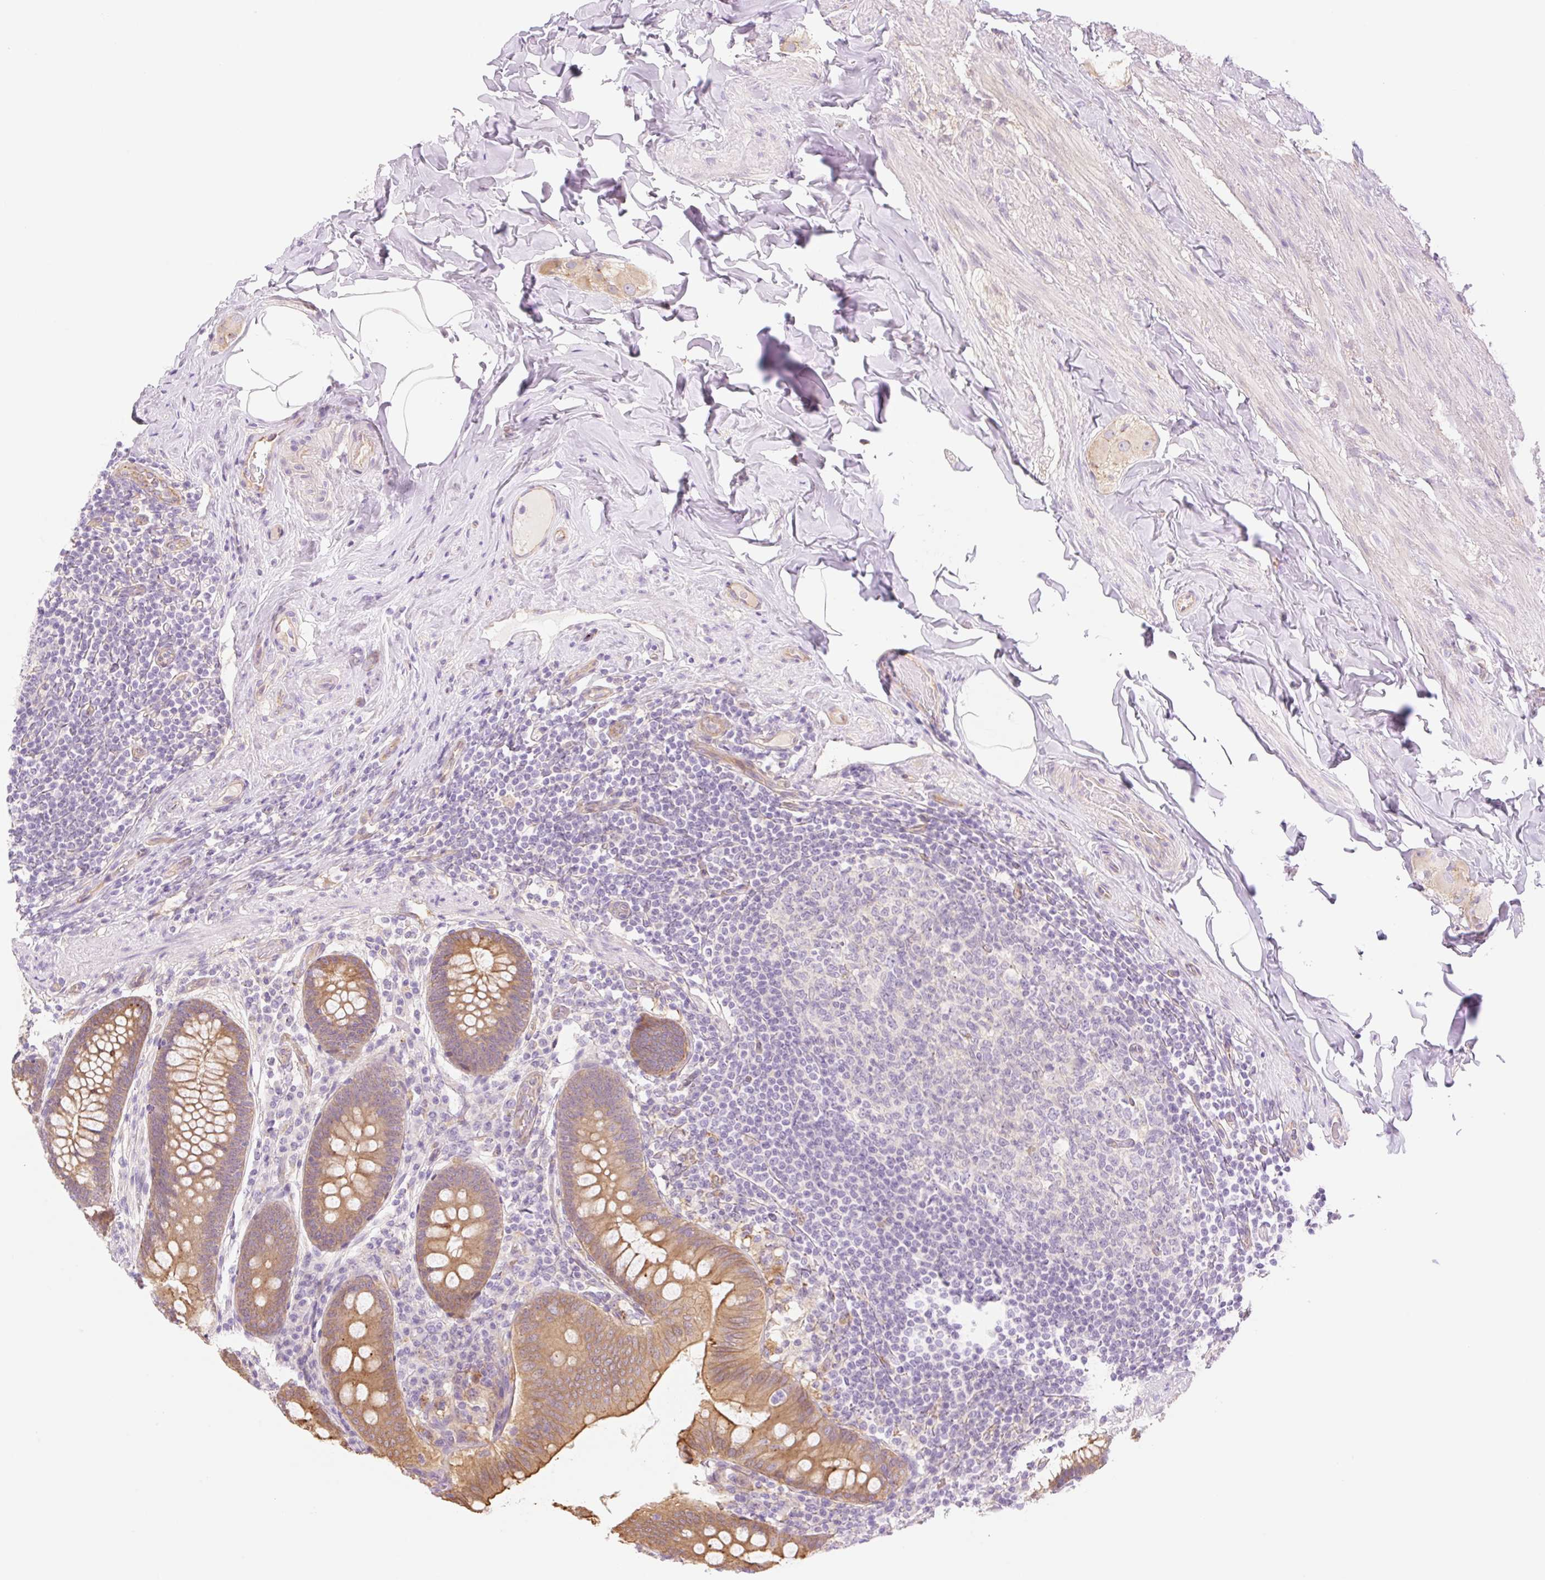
{"staining": {"intensity": "moderate", "quantity": ">75%", "location": "cytoplasmic/membranous"}, "tissue": "appendix", "cell_type": "Glandular cells", "image_type": "normal", "snomed": [{"axis": "morphology", "description": "Normal tissue, NOS"}, {"axis": "topography", "description": "Appendix"}], "caption": "The image demonstrates a brown stain indicating the presence of a protein in the cytoplasmic/membranous of glandular cells in appendix. The protein is stained brown, and the nuclei are stained in blue (DAB (3,3'-diaminobenzidine) IHC with brightfield microscopy, high magnification).", "gene": "NLRP5", "patient": {"sex": "male", "age": 71}}